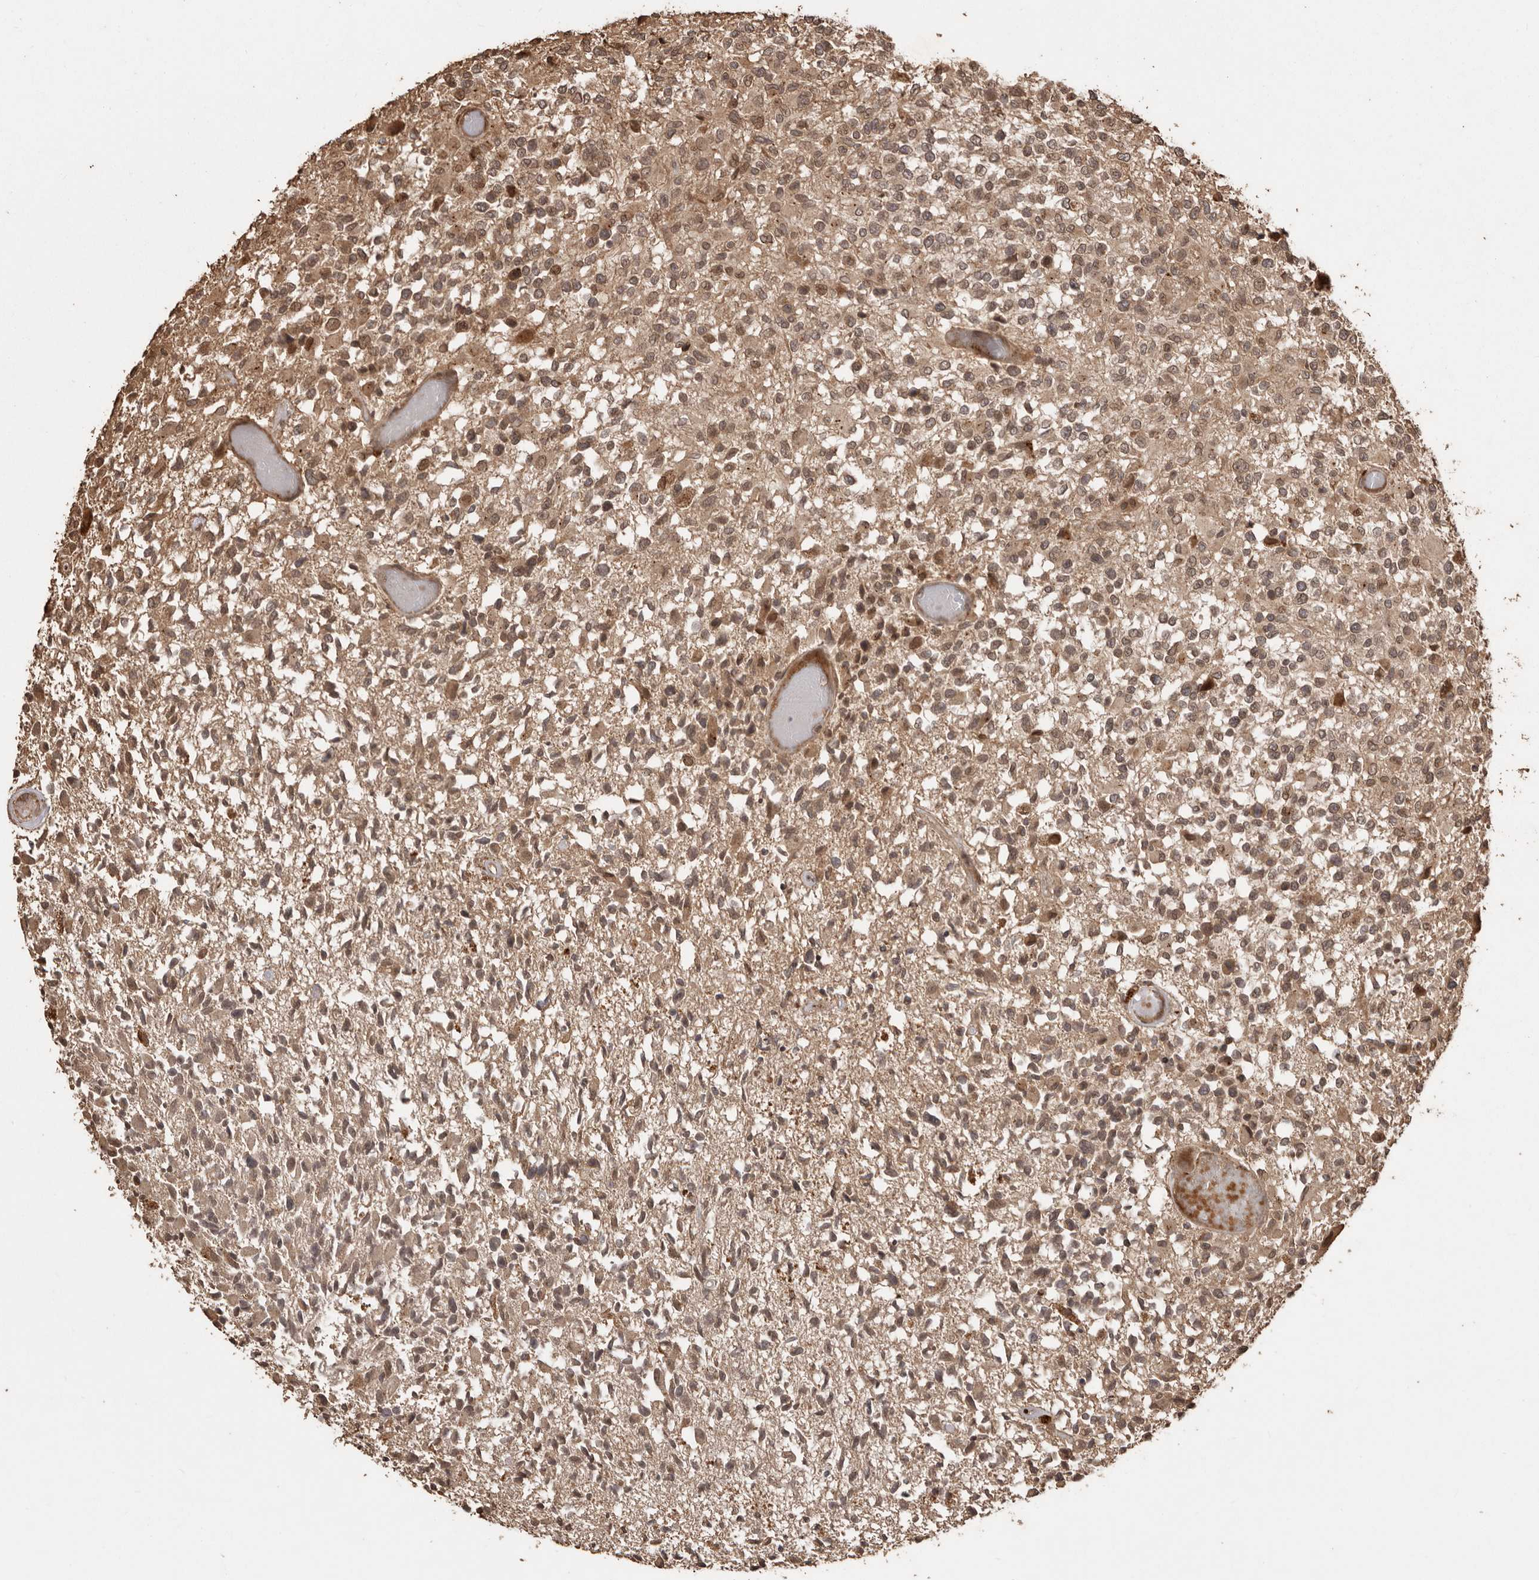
{"staining": {"intensity": "moderate", "quantity": ">75%", "location": "cytoplasmic/membranous,nuclear"}, "tissue": "glioma", "cell_type": "Tumor cells", "image_type": "cancer", "snomed": [{"axis": "morphology", "description": "Glioma, malignant, High grade"}, {"axis": "morphology", "description": "Glioblastoma, NOS"}, {"axis": "topography", "description": "Brain"}], "caption": "Glioma stained with a protein marker demonstrates moderate staining in tumor cells.", "gene": "NUP43", "patient": {"sex": "male", "age": 60}}